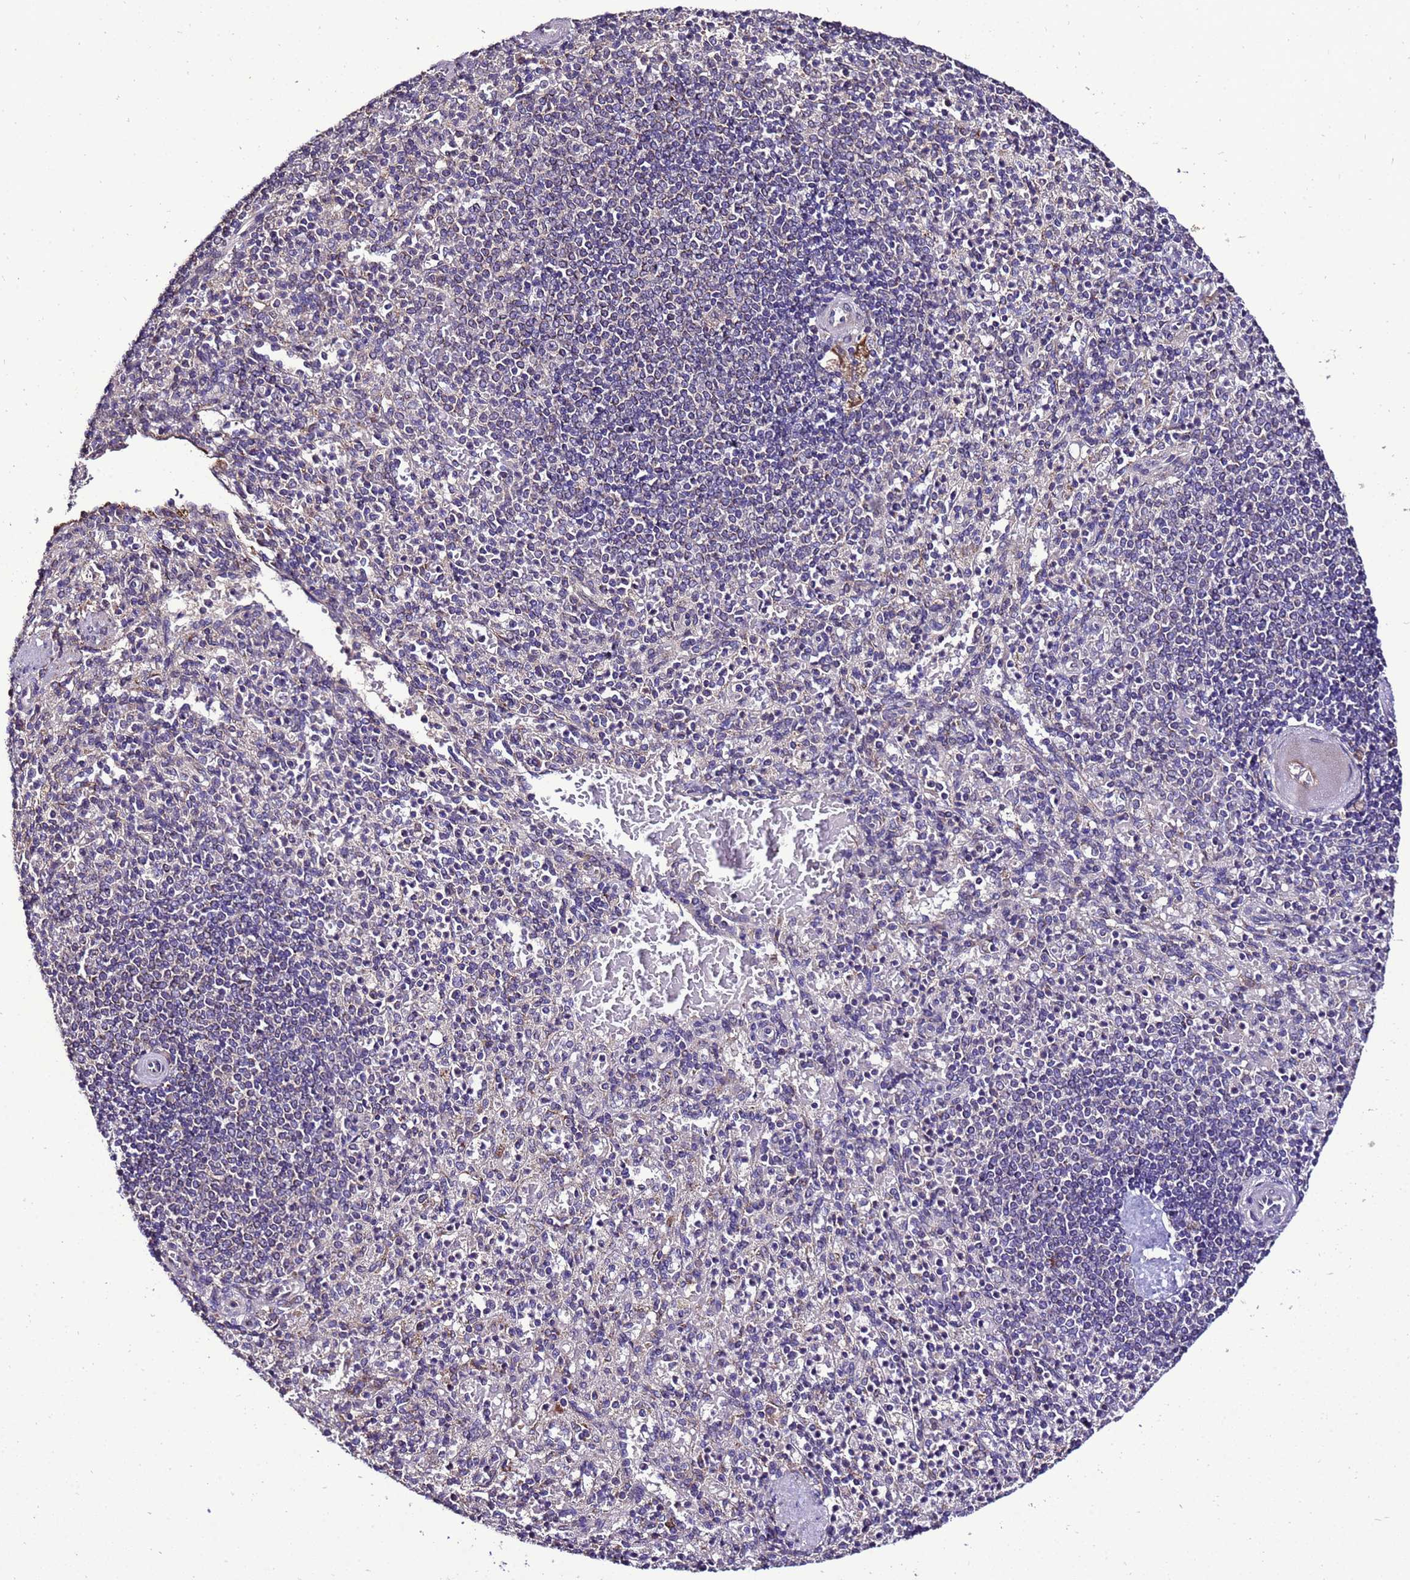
{"staining": {"intensity": "negative", "quantity": "none", "location": "none"}, "tissue": "spleen", "cell_type": "Cells in red pulp", "image_type": "normal", "snomed": [{"axis": "morphology", "description": "Normal tissue, NOS"}, {"axis": "topography", "description": "Spleen"}], "caption": "High power microscopy photomicrograph of an IHC photomicrograph of normal spleen, revealing no significant staining in cells in red pulp.", "gene": "ZNF329", "patient": {"sex": "female", "age": 74}}